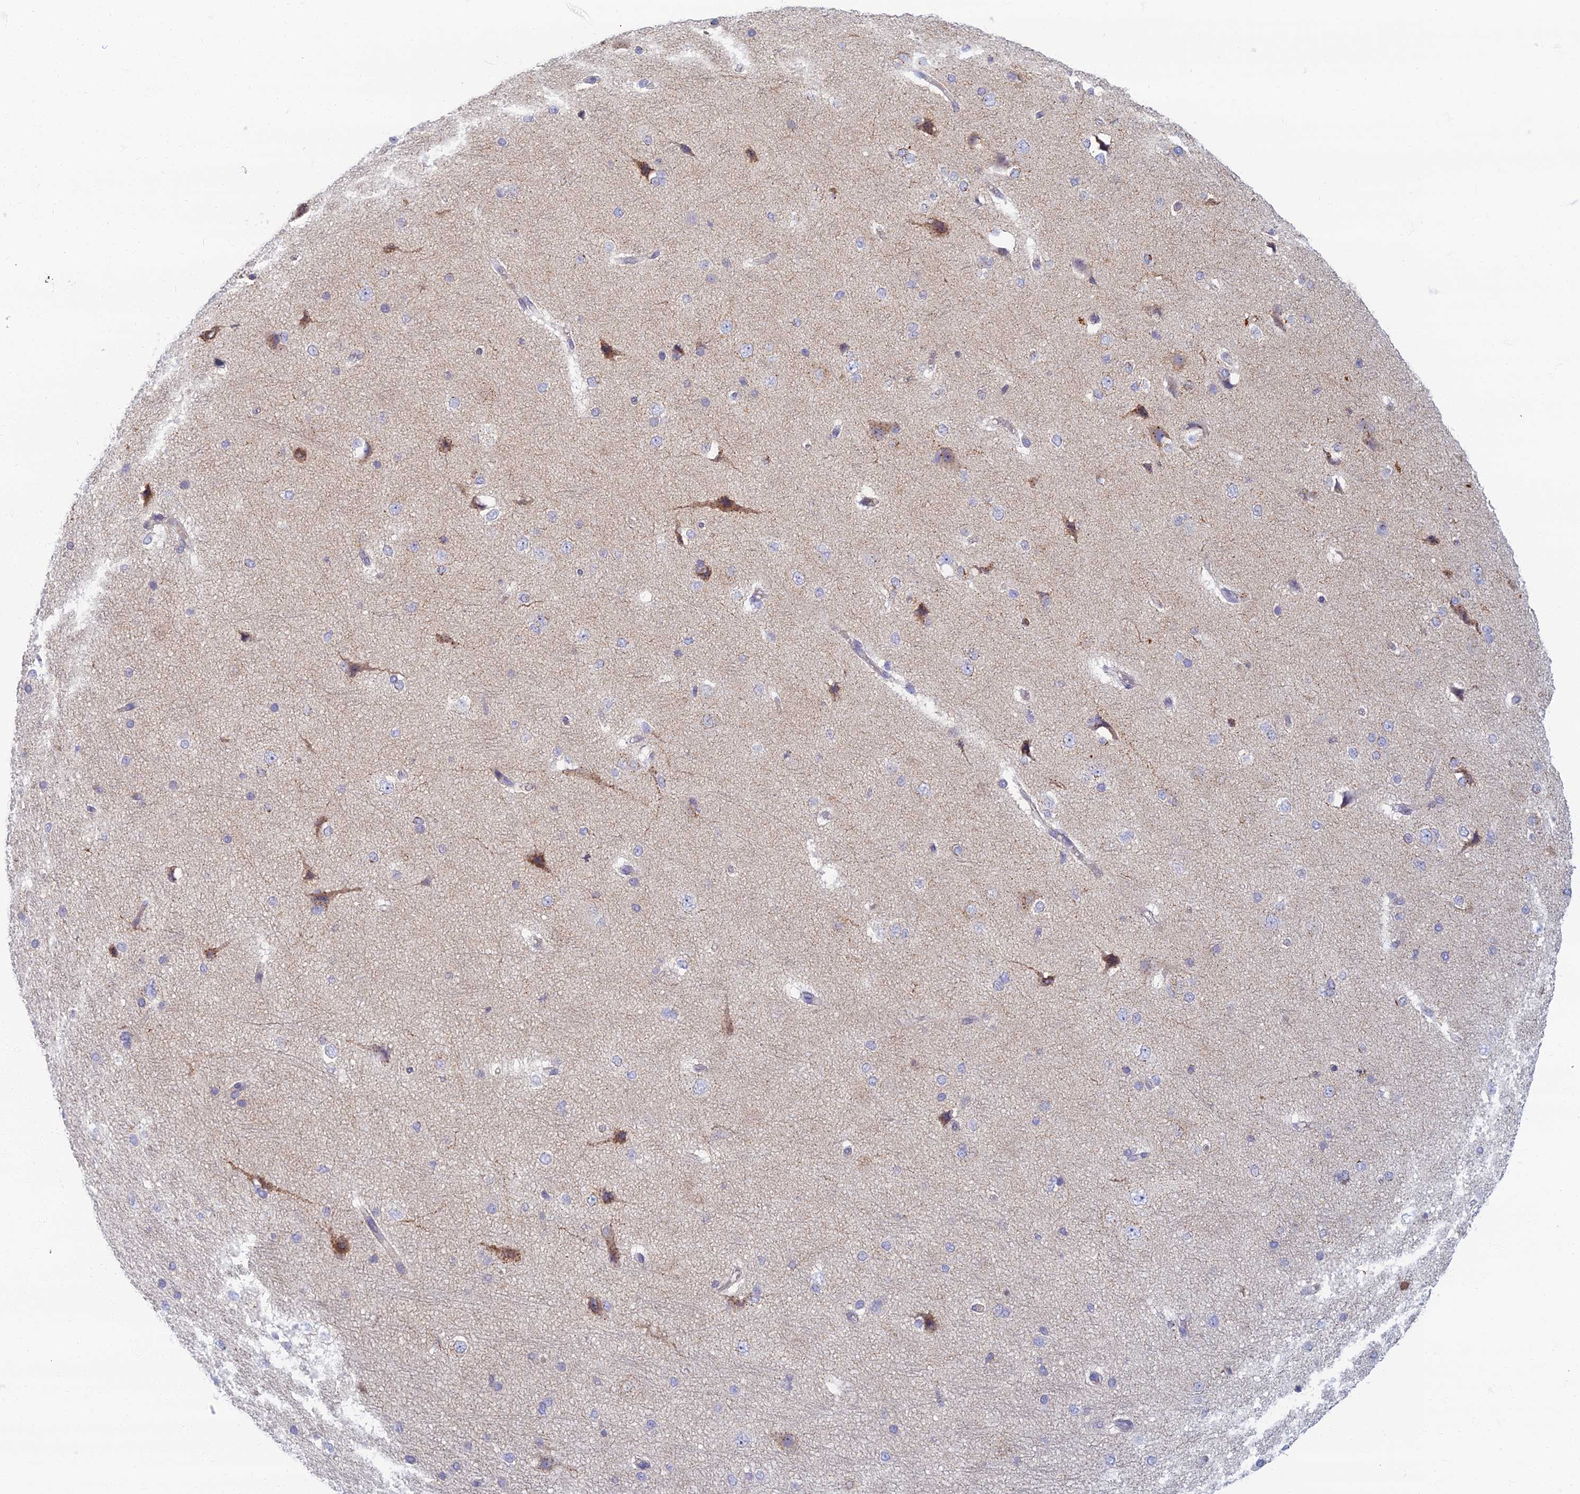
{"staining": {"intensity": "weak", "quantity": "<25%", "location": "cytoplasmic/membranous"}, "tissue": "cerebral cortex", "cell_type": "Endothelial cells", "image_type": "normal", "snomed": [{"axis": "morphology", "description": "Normal tissue, NOS"}, {"axis": "morphology", "description": "Developmental malformation"}, {"axis": "topography", "description": "Cerebral cortex"}], "caption": "Immunohistochemistry image of normal cerebral cortex stained for a protein (brown), which shows no expression in endothelial cells.", "gene": "CHMP4B", "patient": {"sex": "female", "age": 30}}